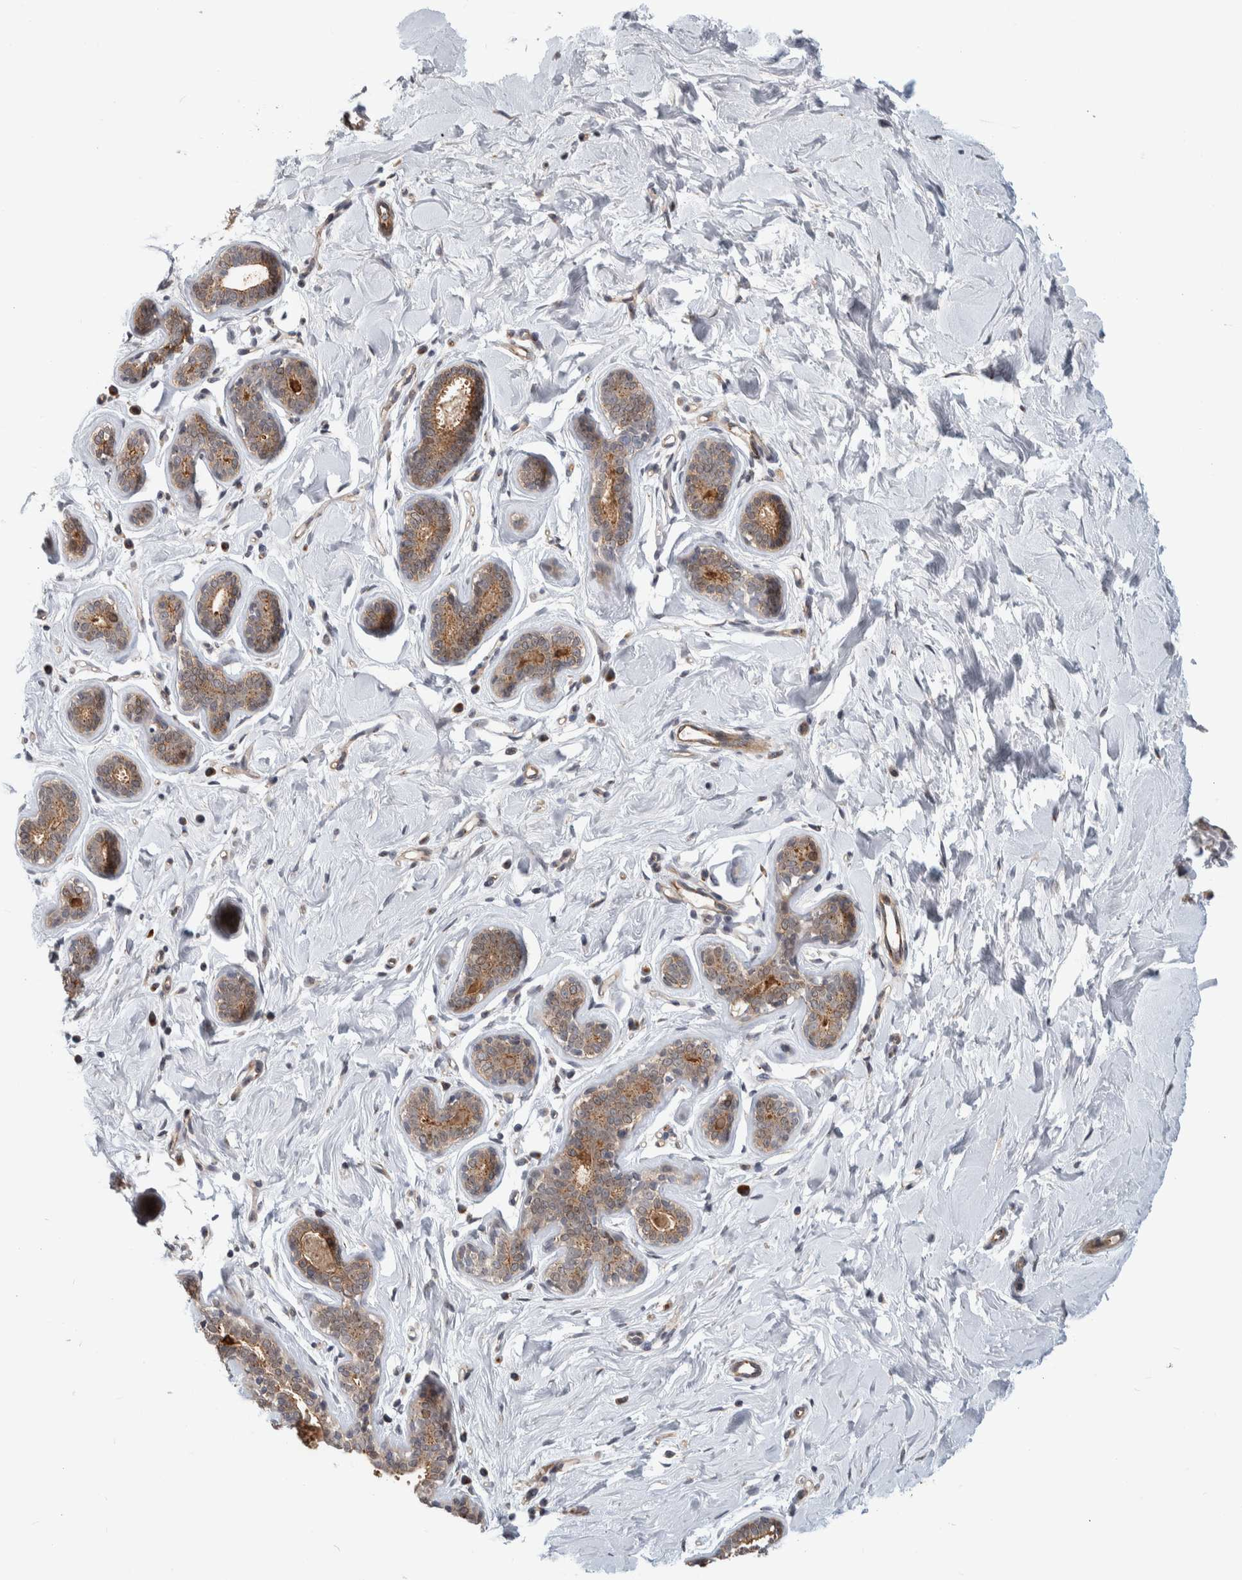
{"staining": {"intensity": "negative", "quantity": "none", "location": "none"}, "tissue": "breast", "cell_type": "Adipocytes", "image_type": "normal", "snomed": [{"axis": "morphology", "description": "Normal tissue, NOS"}, {"axis": "topography", "description": "Breast"}], "caption": "A micrograph of breast stained for a protein demonstrates no brown staining in adipocytes. (Immunohistochemistry, brightfield microscopy, high magnification).", "gene": "MSL1", "patient": {"sex": "female", "age": 23}}